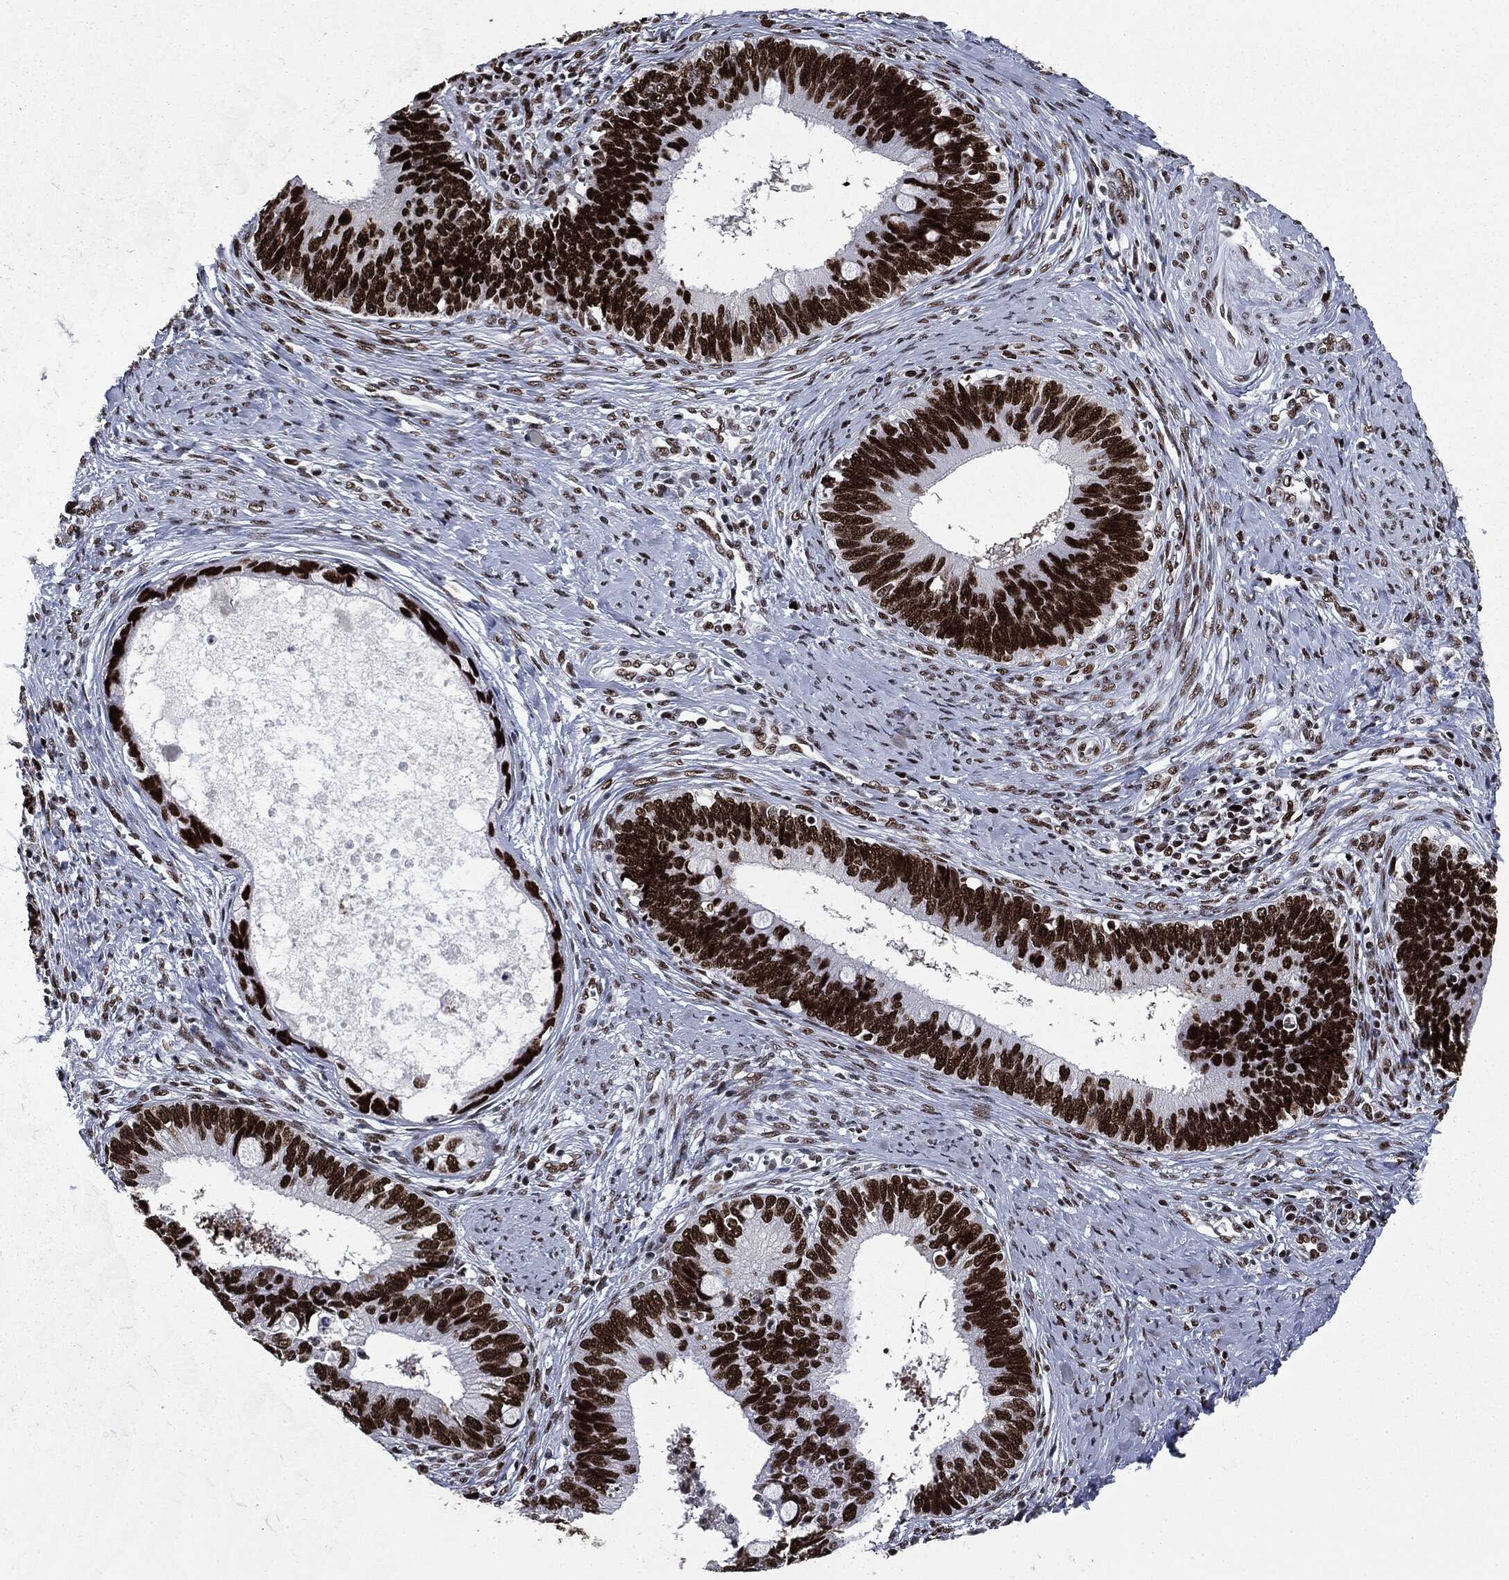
{"staining": {"intensity": "strong", "quantity": ">75%", "location": "nuclear"}, "tissue": "cervical cancer", "cell_type": "Tumor cells", "image_type": "cancer", "snomed": [{"axis": "morphology", "description": "Adenocarcinoma, NOS"}, {"axis": "topography", "description": "Cervix"}], "caption": "The immunohistochemical stain highlights strong nuclear positivity in tumor cells of cervical cancer (adenocarcinoma) tissue.", "gene": "MSH2", "patient": {"sex": "female", "age": 42}}